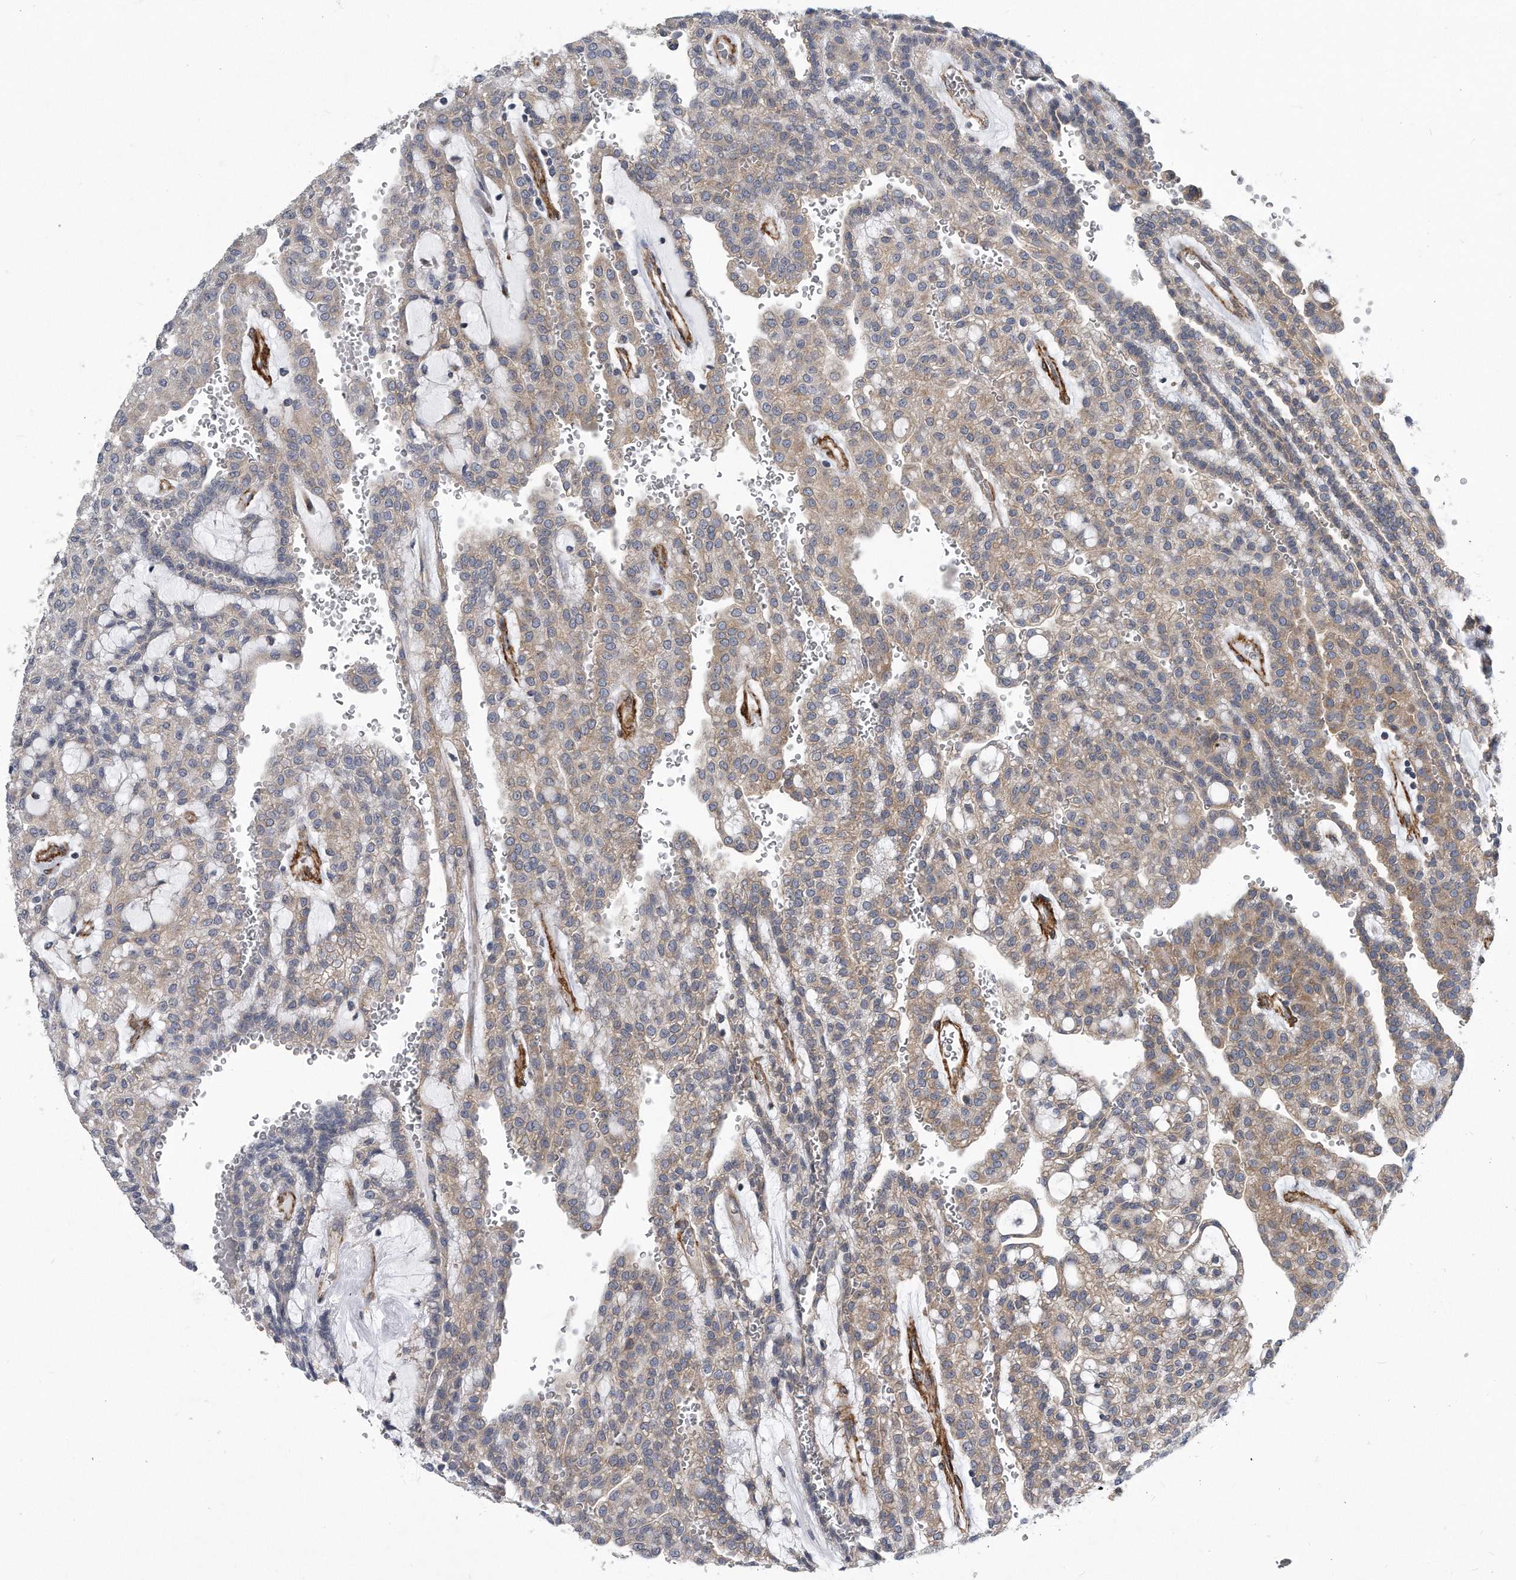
{"staining": {"intensity": "weak", "quantity": "25%-75%", "location": "cytoplasmic/membranous"}, "tissue": "renal cancer", "cell_type": "Tumor cells", "image_type": "cancer", "snomed": [{"axis": "morphology", "description": "Adenocarcinoma, NOS"}, {"axis": "topography", "description": "Kidney"}], "caption": "This is a histology image of IHC staining of renal adenocarcinoma, which shows weak staining in the cytoplasmic/membranous of tumor cells.", "gene": "EIF2B4", "patient": {"sex": "male", "age": 63}}